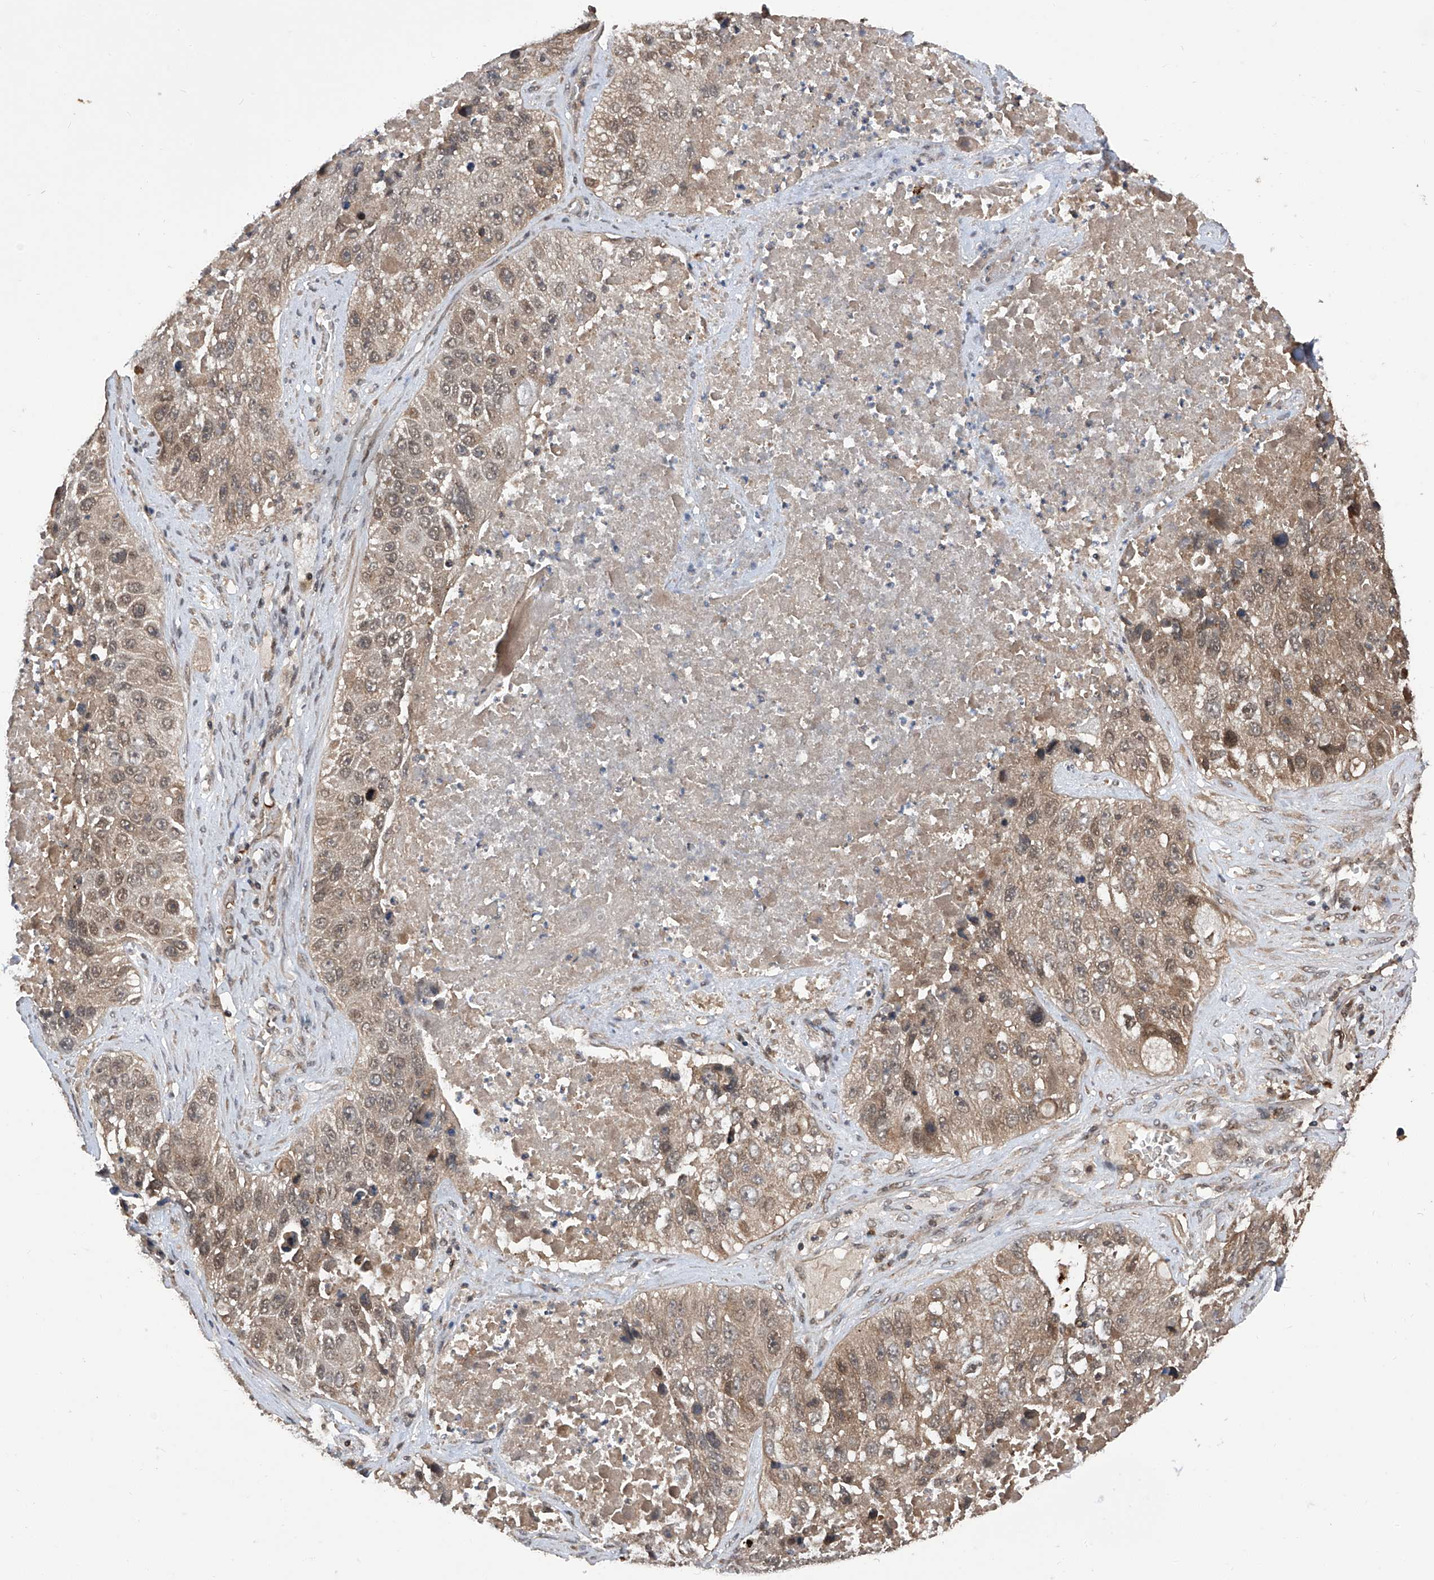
{"staining": {"intensity": "weak", "quantity": "25%-75%", "location": "cytoplasmic/membranous,nuclear"}, "tissue": "lung cancer", "cell_type": "Tumor cells", "image_type": "cancer", "snomed": [{"axis": "morphology", "description": "Squamous cell carcinoma, NOS"}, {"axis": "topography", "description": "Lung"}], "caption": "This photomicrograph reveals IHC staining of human lung cancer, with low weak cytoplasmic/membranous and nuclear positivity in about 25%-75% of tumor cells.", "gene": "LYSMD4", "patient": {"sex": "male", "age": 61}}